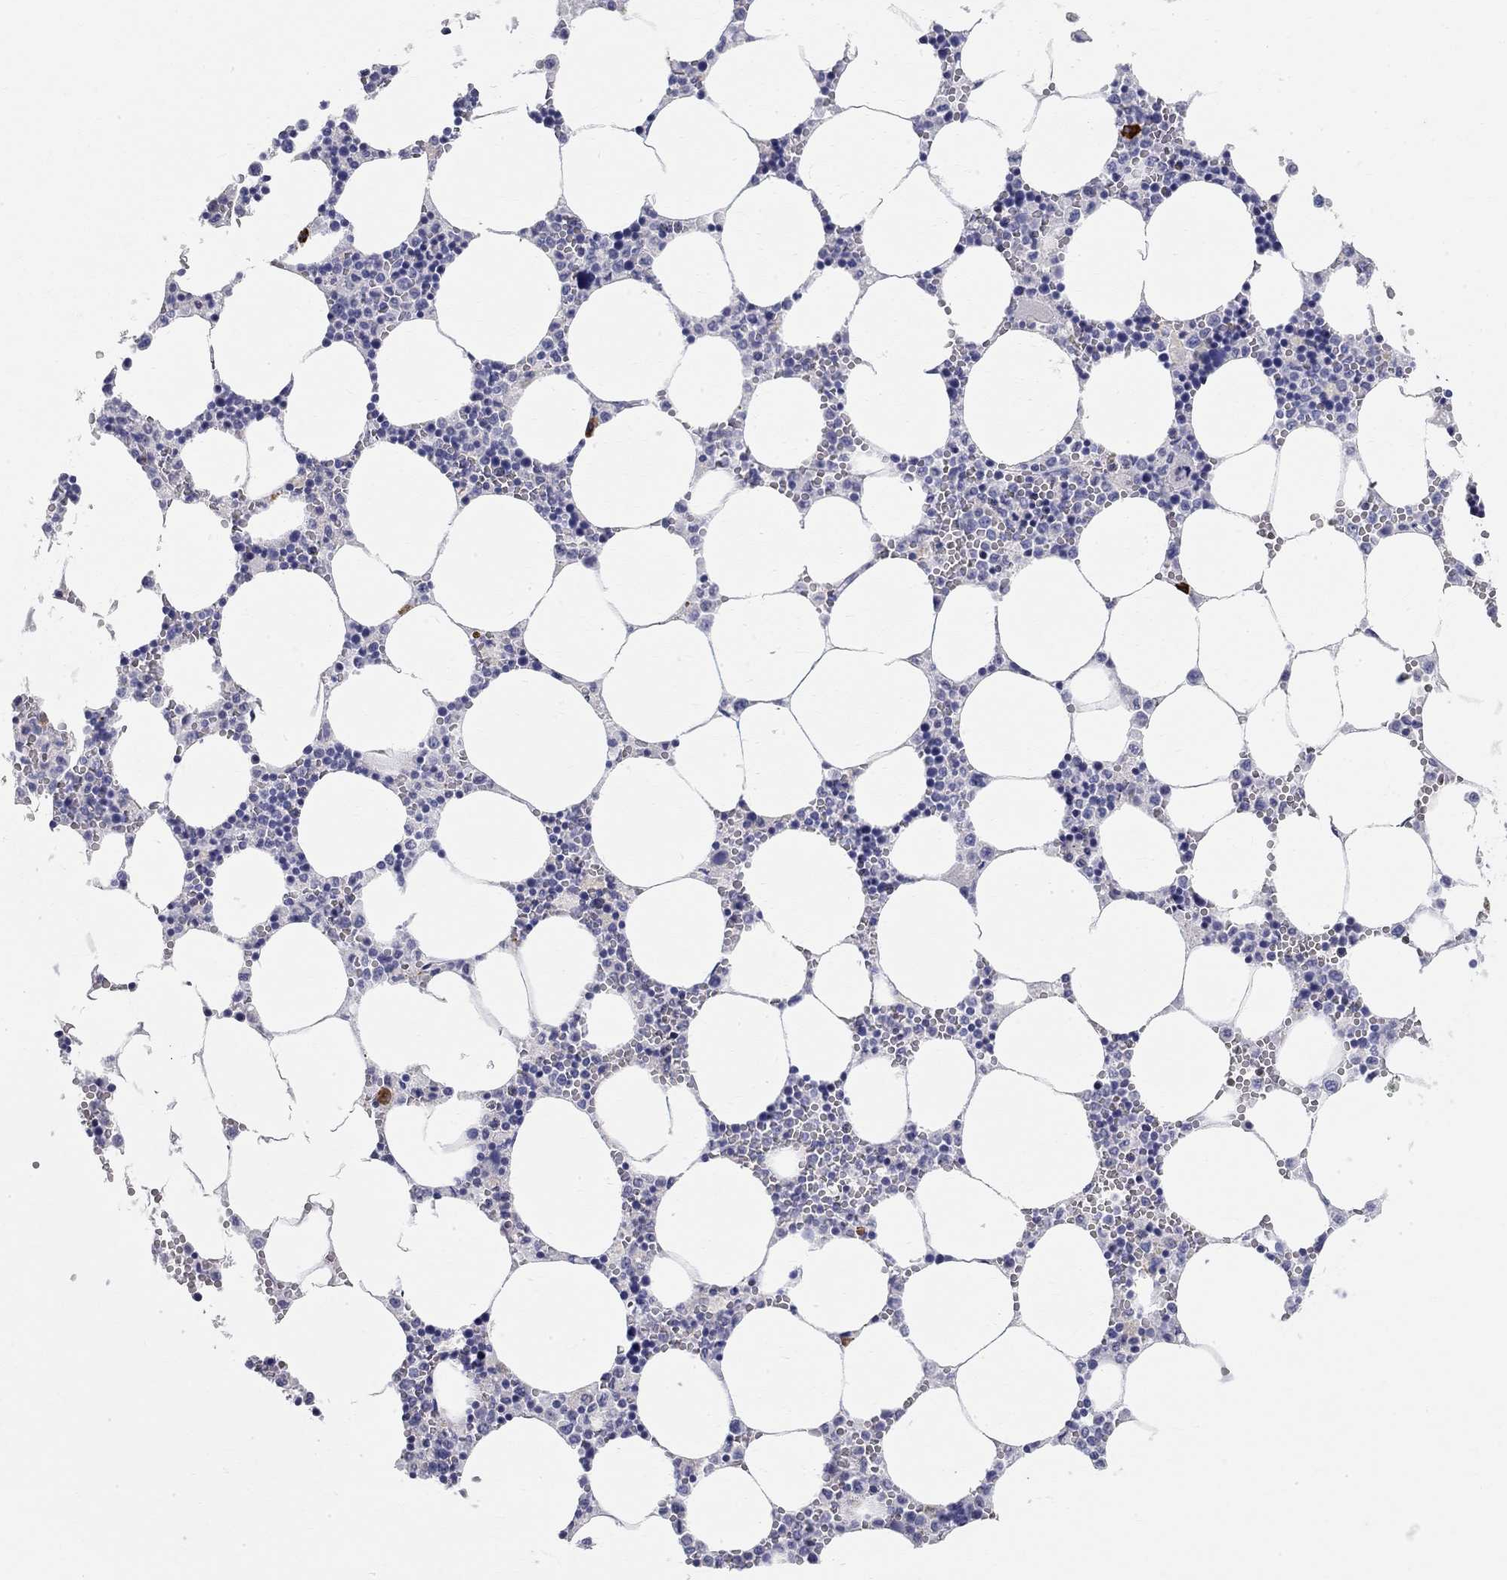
{"staining": {"intensity": "strong", "quantity": "<25%", "location": "cytoplasmic/membranous"}, "tissue": "bone marrow", "cell_type": "Hematopoietic cells", "image_type": "normal", "snomed": [{"axis": "morphology", "description": "Normal tissue, NOS"}, {"axis": "topography", "description": "Bone marrow"}], "caption": "IHC staining of normal bone marrow, which exhibits medium levels of strong cytoplasmic/membranous staining in approximately <25% of hematopoietic cells indicating strong cytoplasmic/membranous protein positivity. The staining was performed using DAB (3,3'-diaminobenzidine) (brown) for protein detection and nuclei were counterstained in hematoxylin (blue).", "gene": "PHOX2B", "patient": {"sex": "female", "age": 64}}